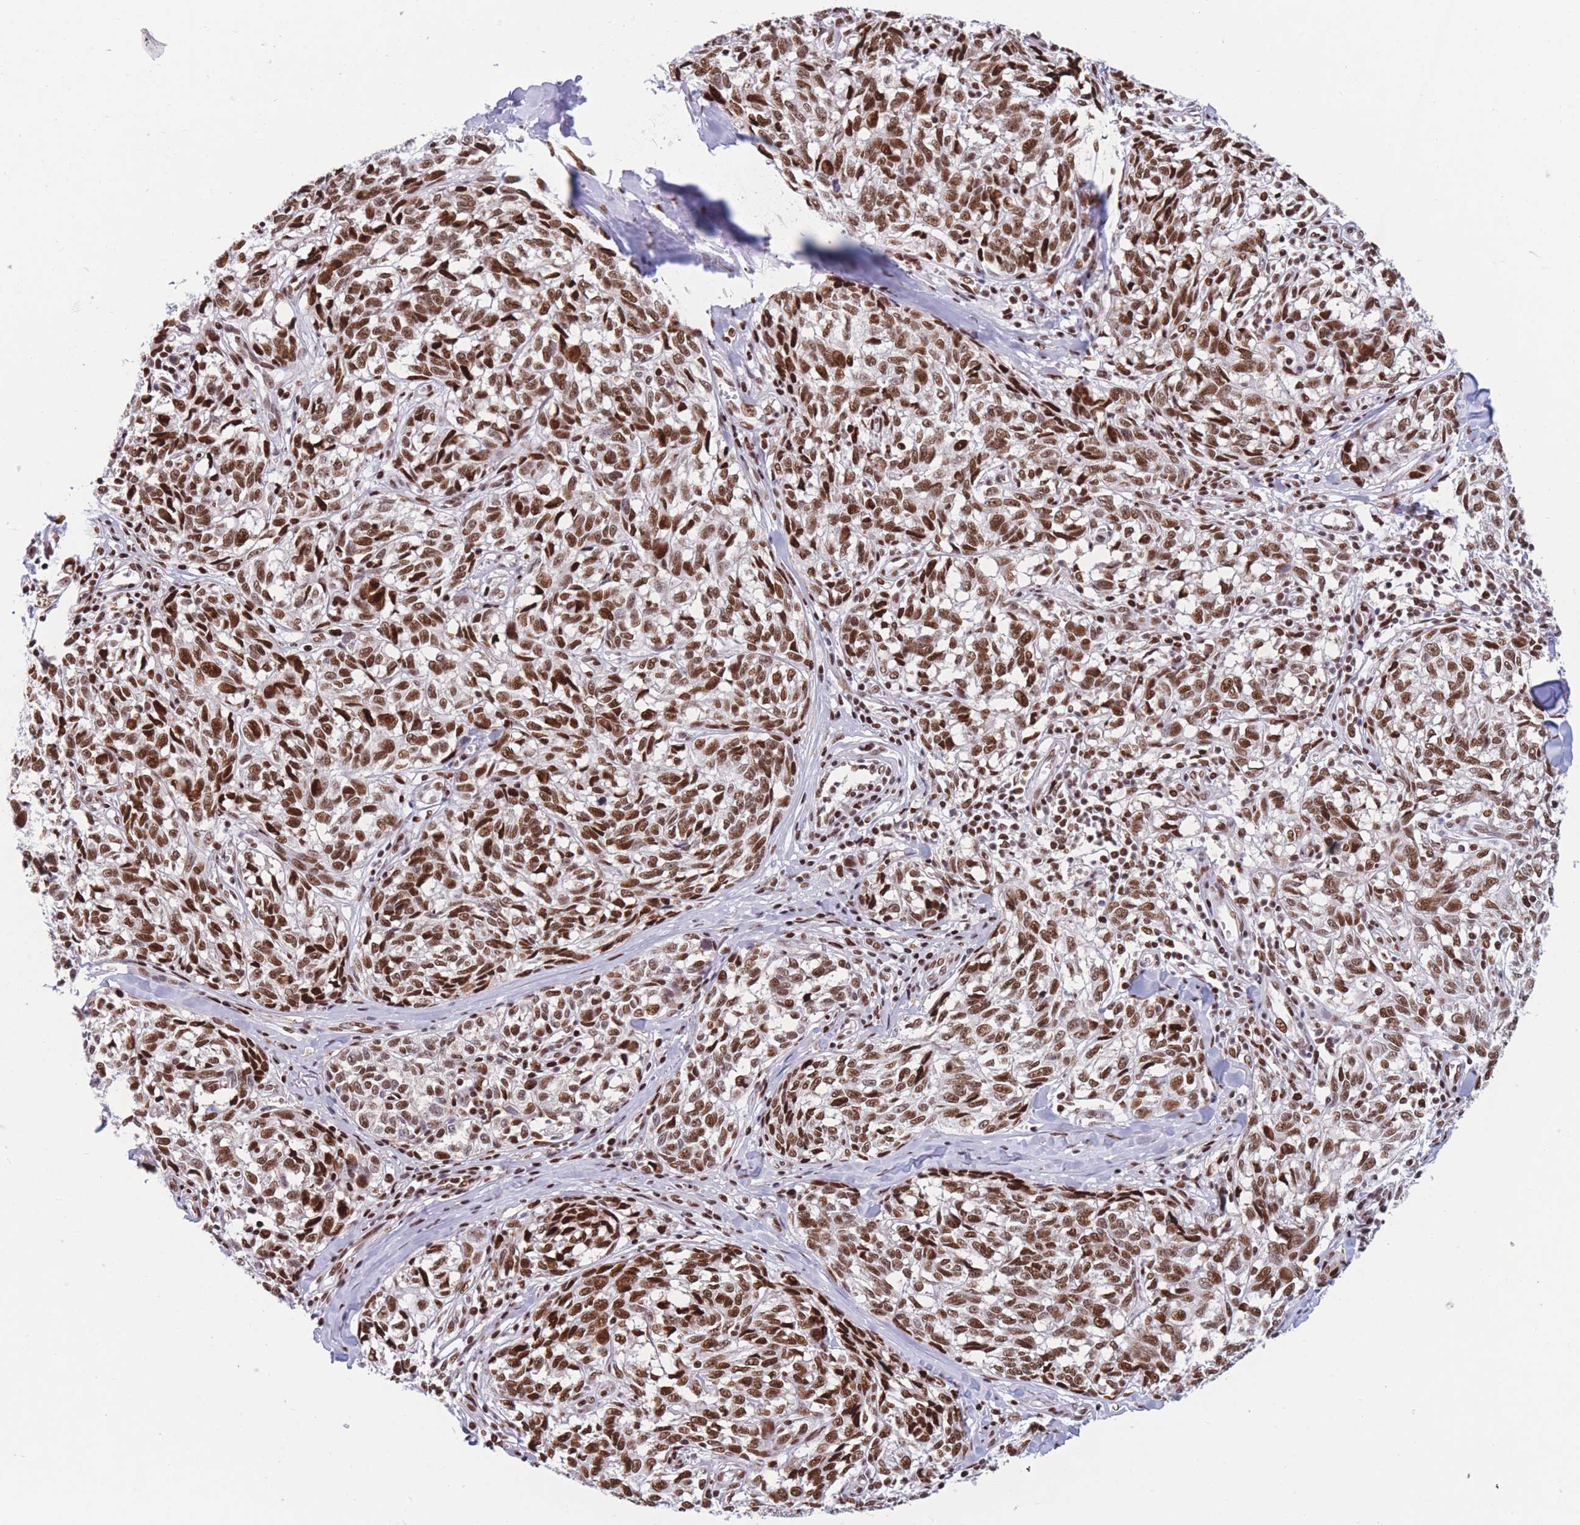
{"staining": {"intensity": "strong", "quantity": ">75%", "location": "nuclear"}, "tissue": "melanoma", "cell_type": "Tumor cells", "image_type": "cancer", "snomed": [{"axis": "morphology", "description": "Normal tissue, NOS"}, {"axis": "morphology", "description": "Malignant melanoma, NOS"}, {"axis": "topography", "description": "Skin"}], "caption": "There is high levels of strong nuclear staining in tumor cells of melanoma, as demonstrated by immunohistochemical staining (brown color).", "gene": "DNAJC3", "patient": {"sex": "female", "age": 64}}